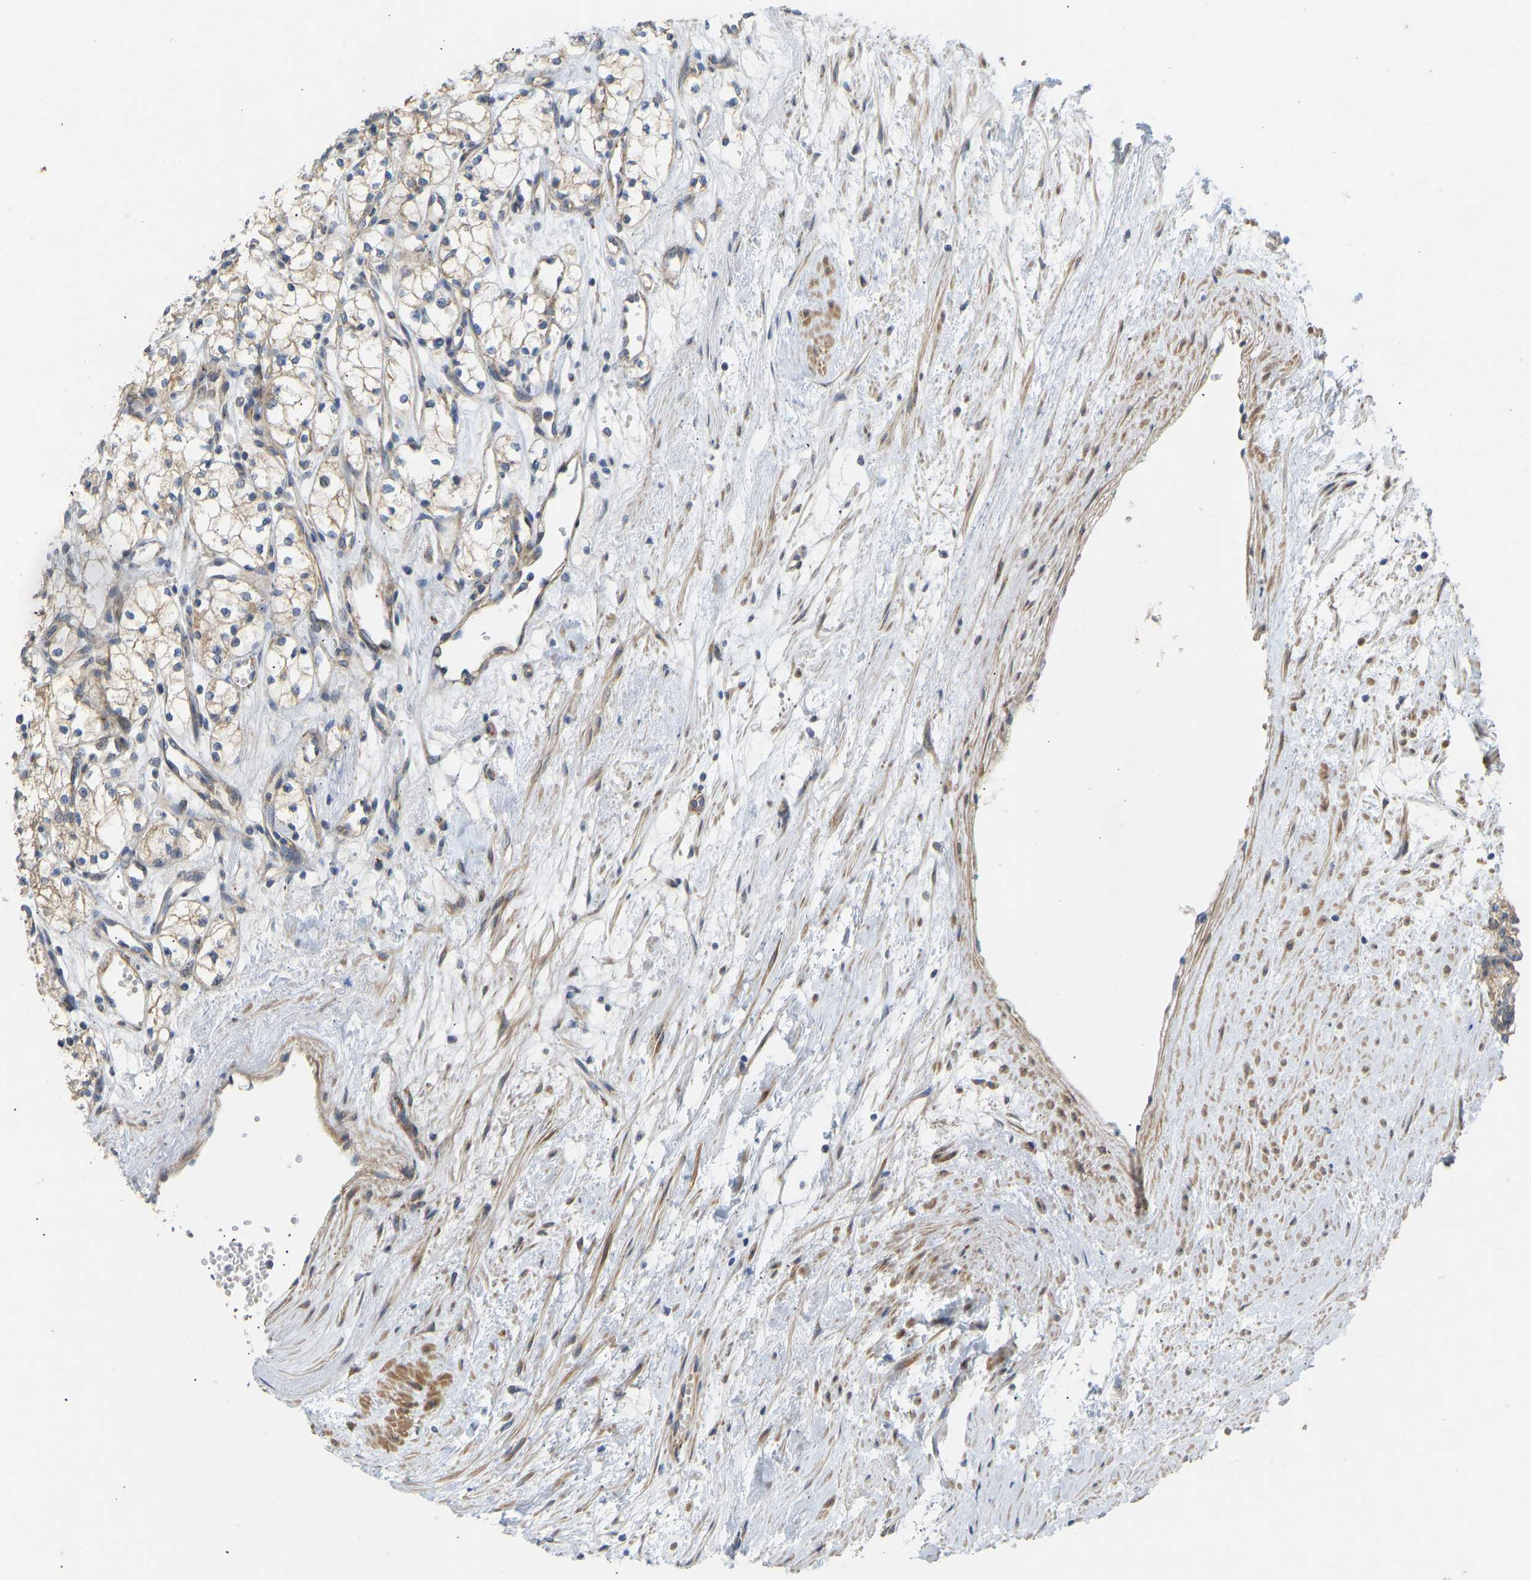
{"staining": {"intensity": "weak", "quantity": "<25%", "location": "cytoplasmic/membranous"}, "tissue": "renal cancer", "cell_type": "Tumor cells", "image_type": "cancer", "snomed": [{"axis": "morphology", "description": "Adenocarcinoma, NOS"}, {"axis": "topography", "description": "Kidney"}], "caption": "Renal cancer (adenocarcinoma) was stained to show a protein in brown. There is no significant positivity in tumor cells.", "gene": "HACD2", "patient": {"sex": "female", "age": 76}}